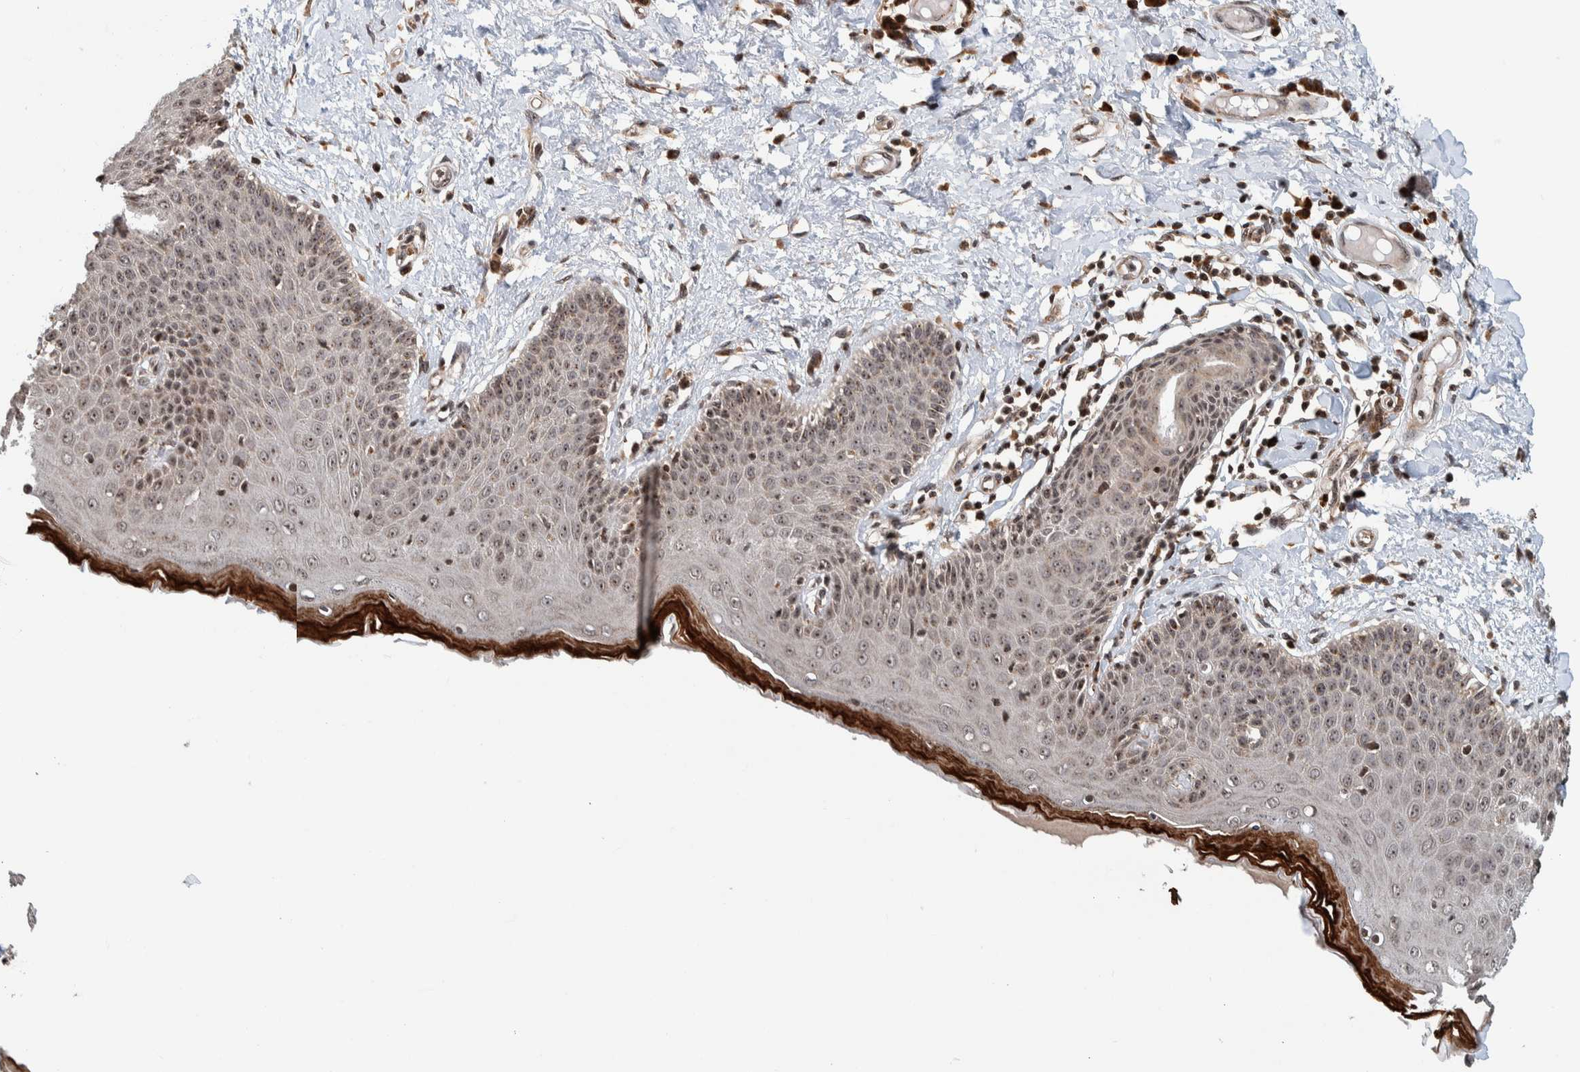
{"staining": {"intensity": "strong", "quantity": "25%-75%", "location": "cytoplasmic/membranous,nuclear"}, "tissue": "skin", "cell_type": "Epidermal cells", "image_type": "normal", "snomed": [{"axis": "morphology", "description": "Normal tissue, NOS"}, {"axis": "topography", "description": "Vulva"}], "caption": "The immunohistochemical stain shows strong cytoplasmic/membranous,nuclear positivity in epidermal cells of benign skin.", "gene": "CCDC182", "patient": {"sex": "female", "age": 66}}